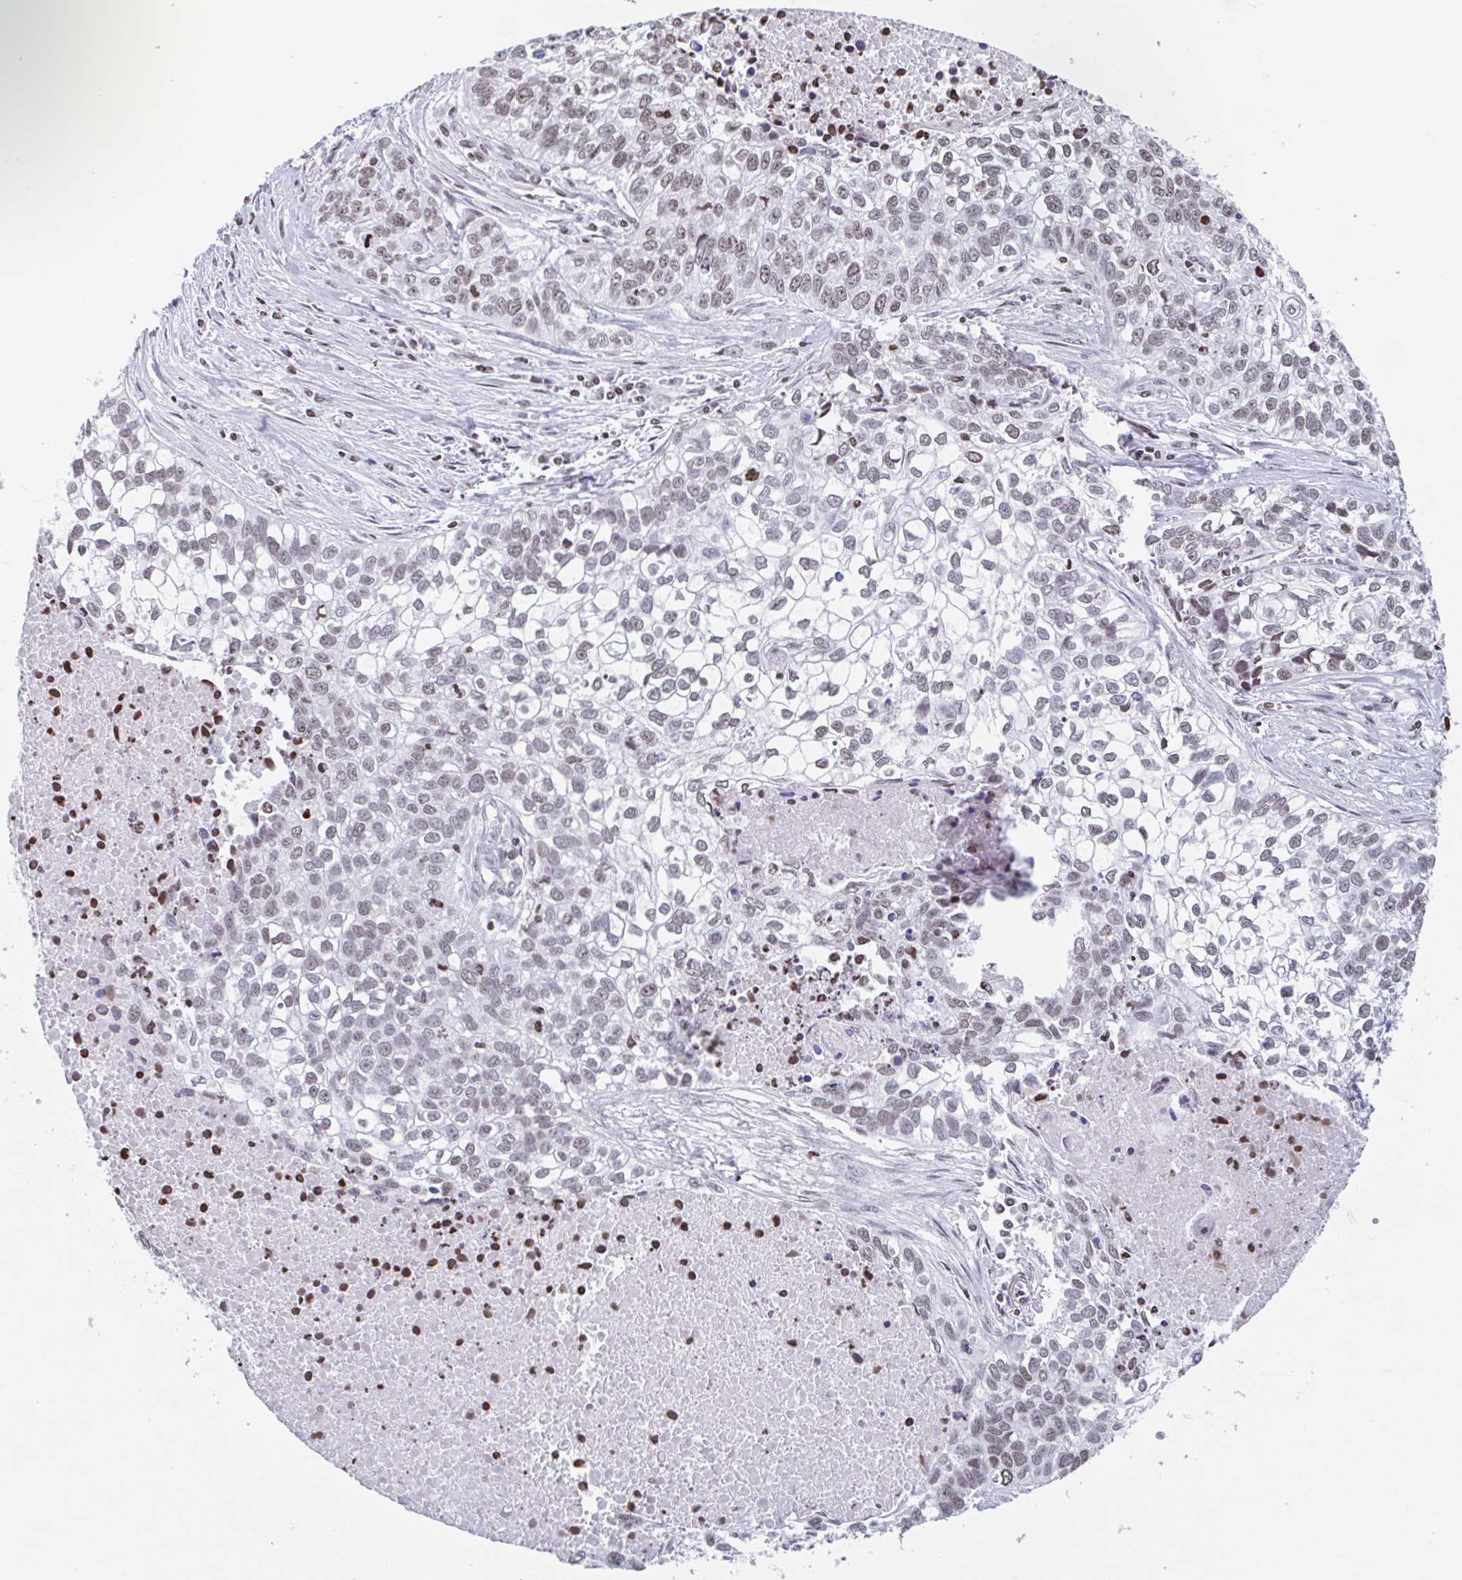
{"staining": {"intensity": "moderate", "quantity": ">75%", "location": "nuclear"}, "tissue": "lung cancer", "cell_type": "Tumor cells", "image_type": "cancer", "snomed": [{"axis": "morphology", "description": "Squamous cell carcinoma, NOS"}, {"axis": "topography", "description": "Lung"}], "caption": "Lung cancer (squamous cell carcinoma) was stained to show a protein in brown. There is medium levels of moderate nuclear positivity in approximately >75% of tumor cells. Using DAB (brown) and hematoxylin (blue) stains, captured at high magnification using brightfield microscopy.", "gene": "NOL6", "patient": {"sex": "male", "age": 74}}